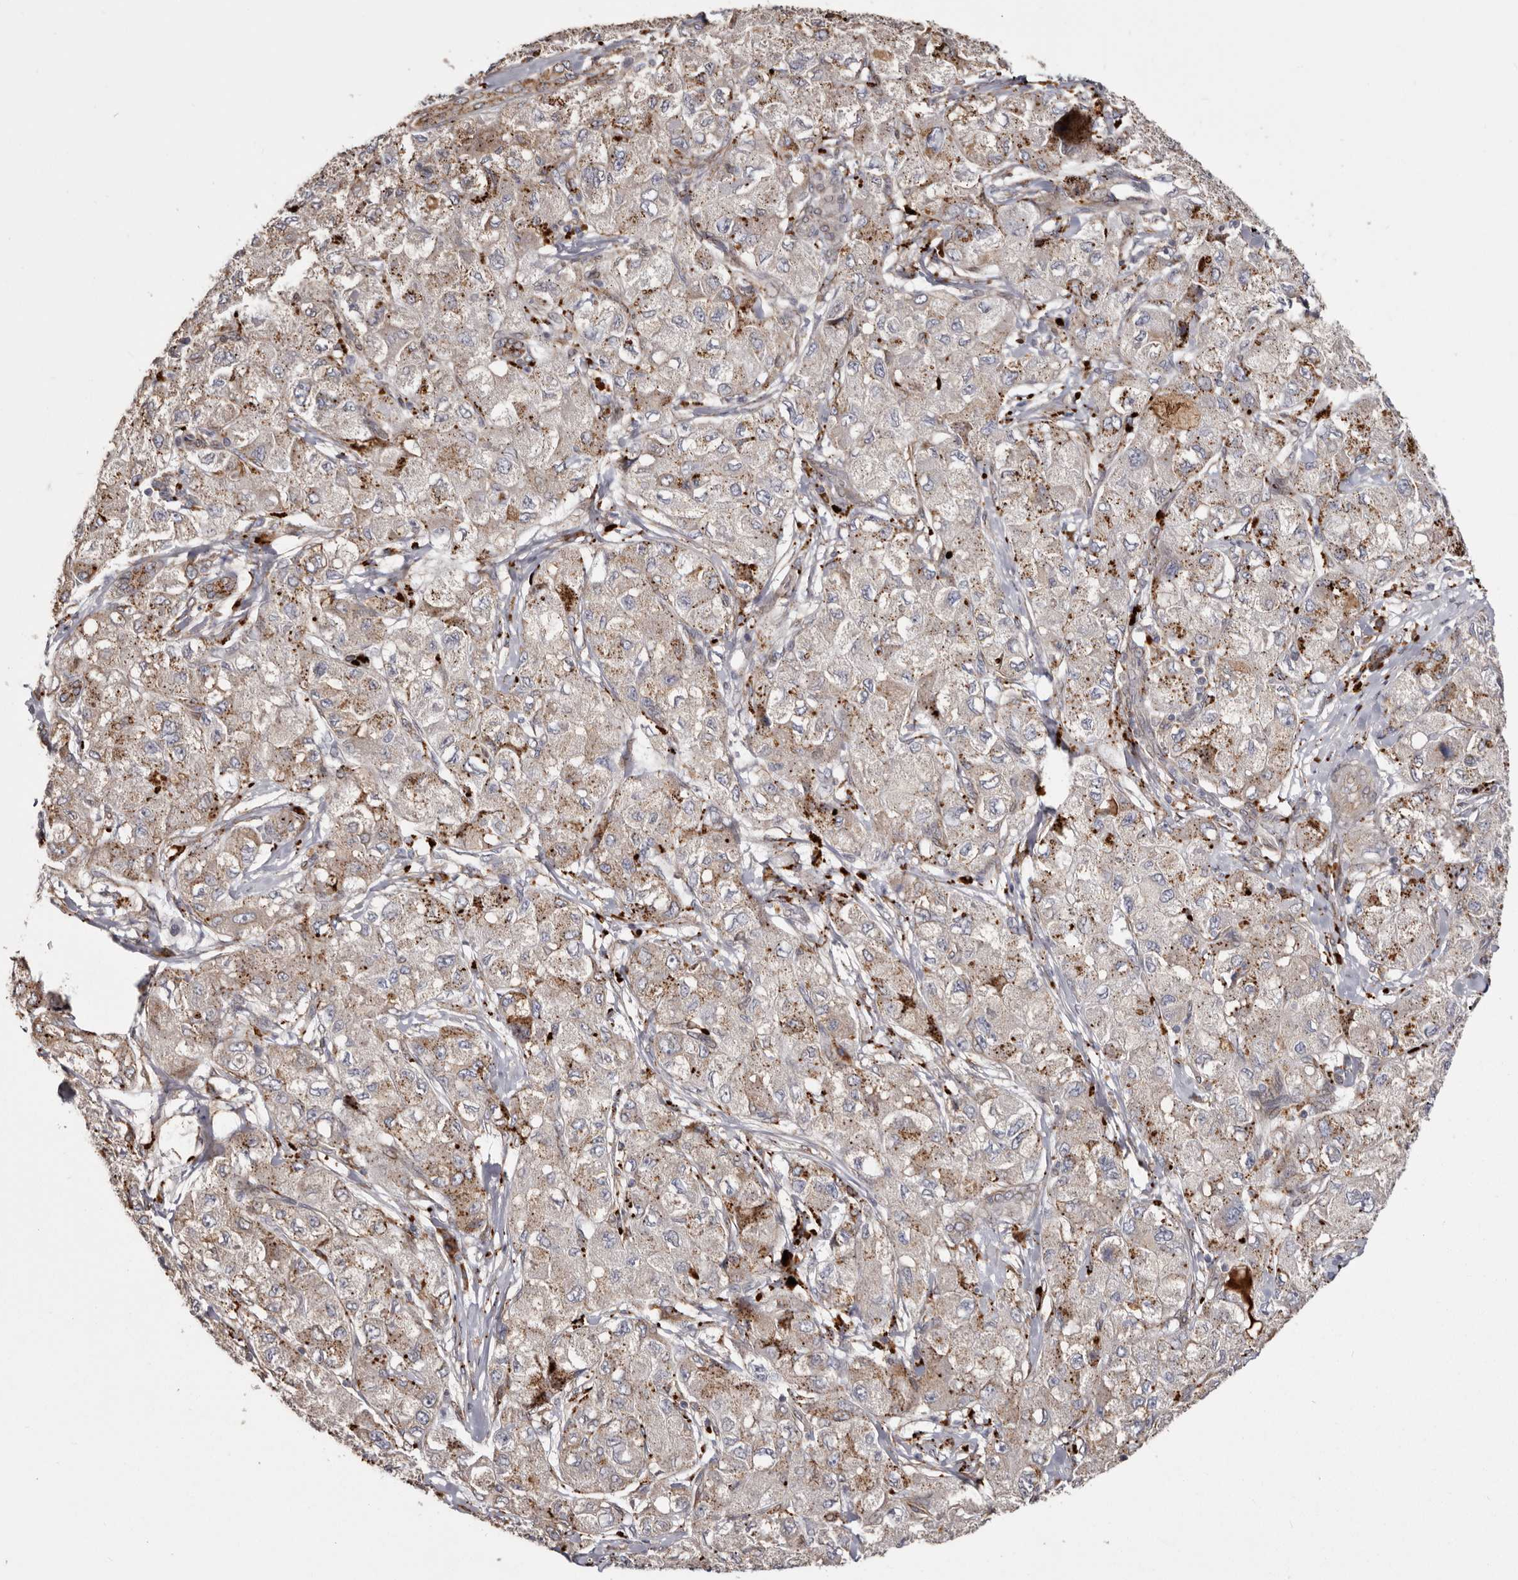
{"staining": {"intensity": "strong", "quantity": "25%-75%", "location": "cytoplasmic/membranous"}, "tissue": "liver cancer", "cell_type": "Tumor cells", "image_type": "cancer", "snomed": [{"axis": "morphology", "description": "Carcinoma, Hepatocellular, NOS"}, {"axis": "topography", "description": "Liver"}], "caption": "Immunohistochemistry of liver hepatocellular carcinoma reveals high levels of strong cytoplasmic/membranous staining in approximately 25%-75% of tumor cells.", "gene": "NUP43", "patient": {"sex": "male", "age": 80}}